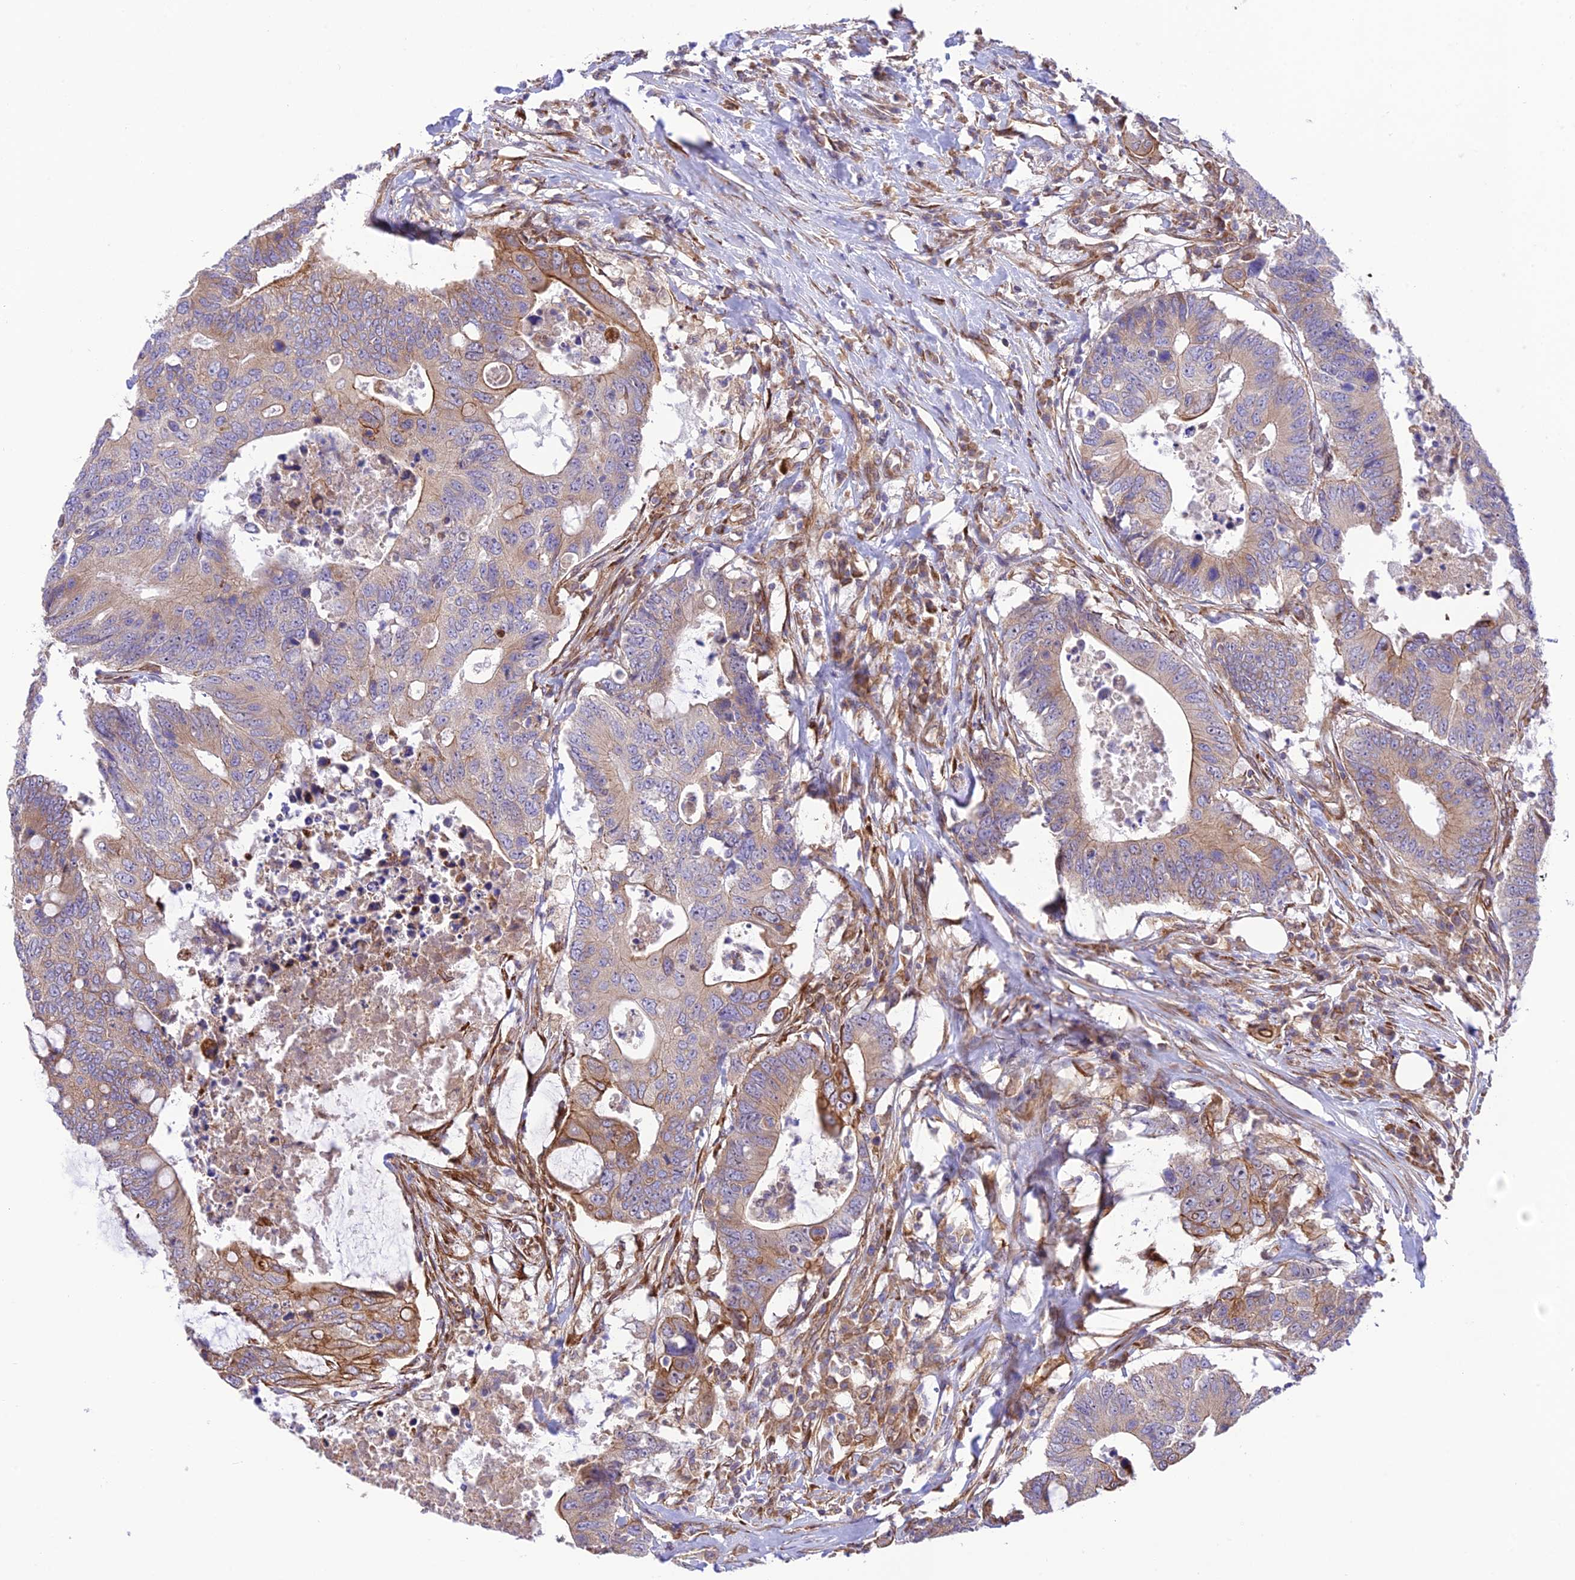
{"staining": {"intensity": "moderate", "quantity": "<25%", "location": "cytoplasmic/membranous"}, "tissue": "colorectal cancer", "cell_type": "Tumor cells", "image_type": "cancer", "snomed": [{"axis": "morphology", "description": "Adenocarcinoma, NOS"}, {"axis": "topography", "description": "Colon"}], "caption": "A photomicrograph showing moderate cytoplasmic/membranous staining in approximately <25% of tumor cells in colorectal adenocarcinoma, as visualized by brown immunohistochemical staining.", "gene": "EXOC3L4", "patient": {"sex": "male", "age": 71}}